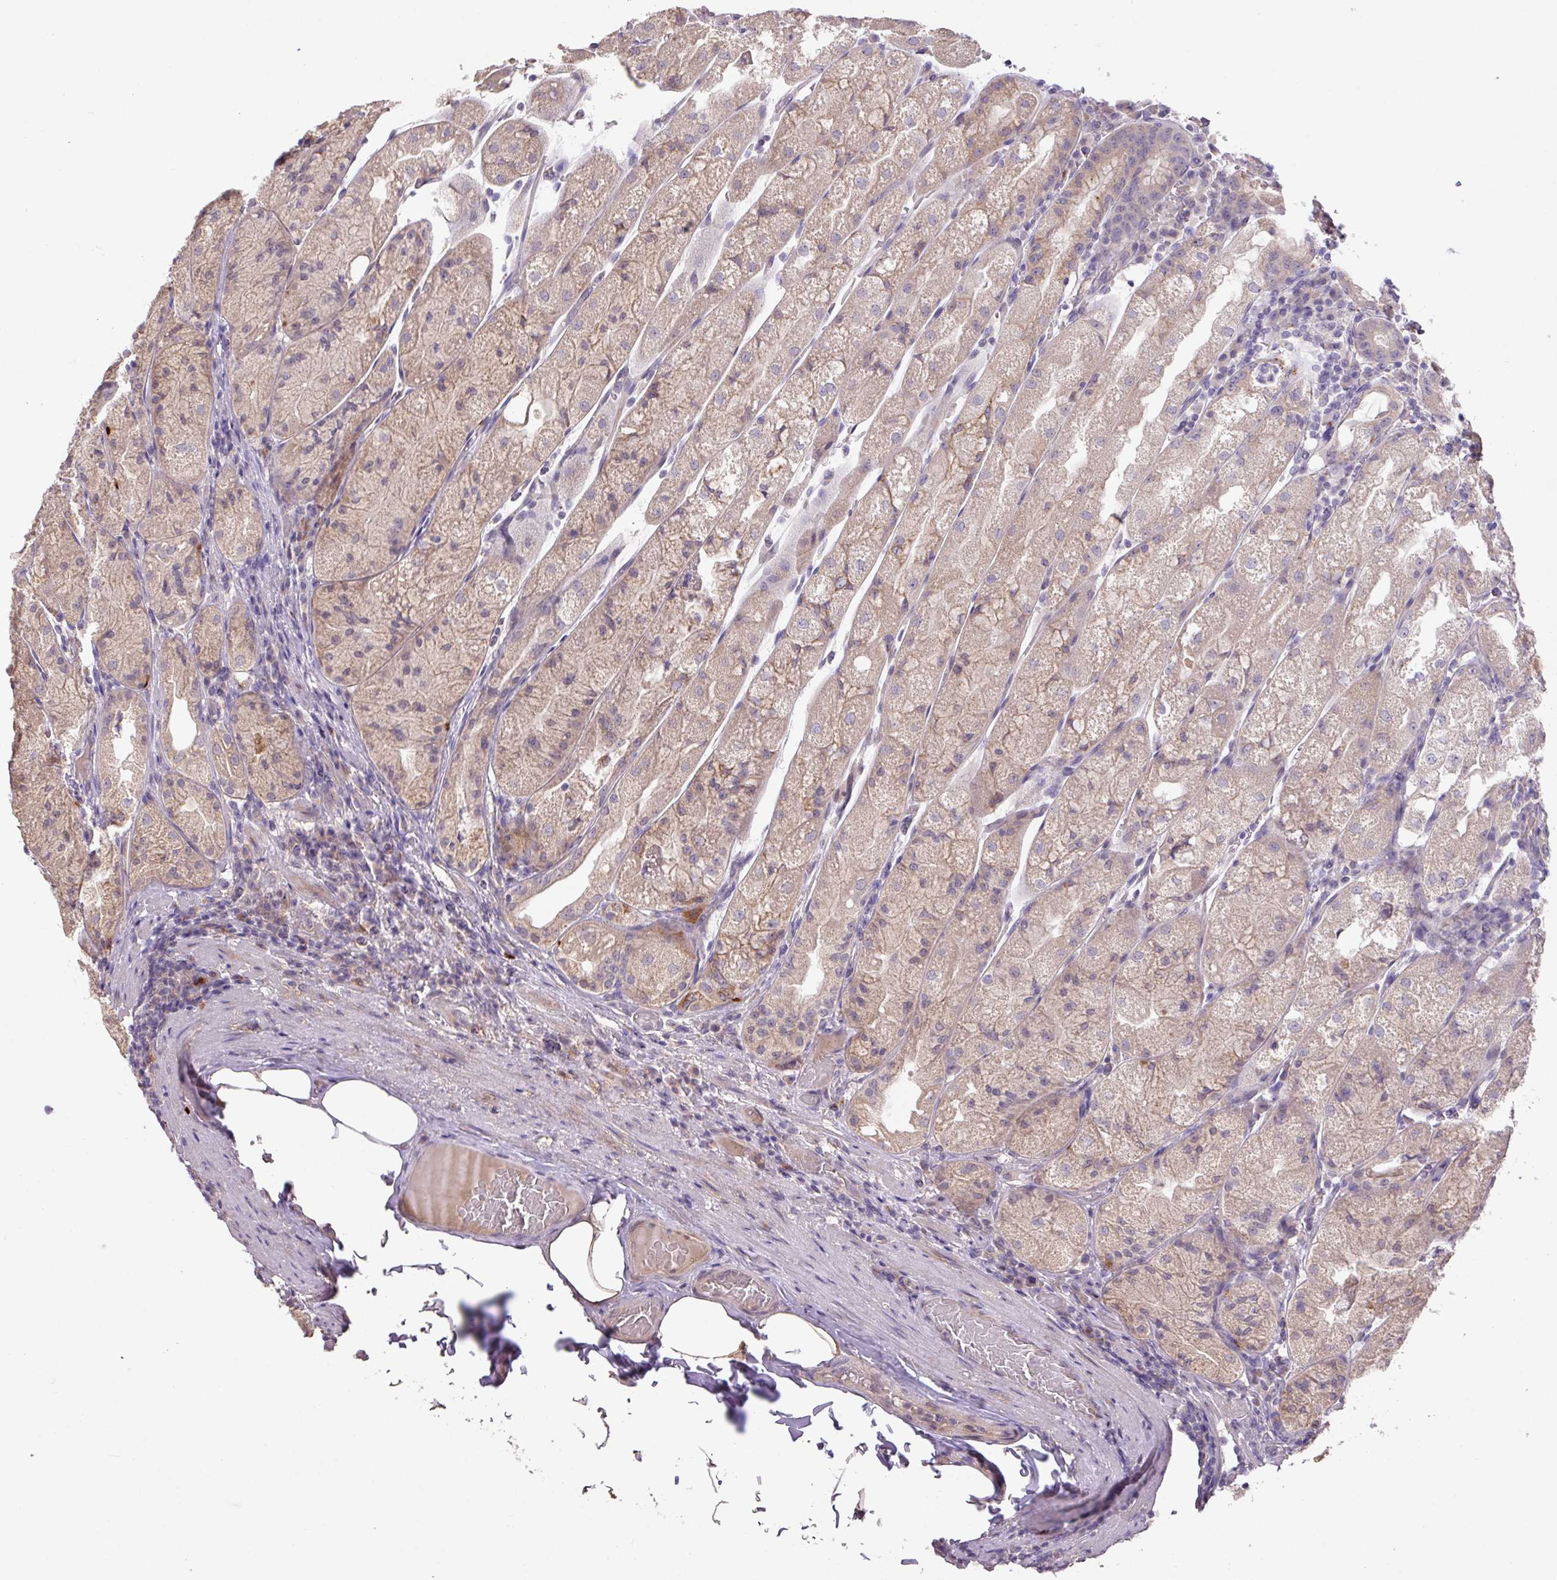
{"staining": {"intensity": "moderate", "quantity": "25%-75%", "location": "cytoplasmic/membranous"}, "tissue": "stomach", "cell_type": "Glandular cells", "image_type": "normal", "snomed": [{"axis": "morphology", "description": "Normal tissue, NOS"}, {"axis": "topography", "description": "Stomach, upper"}], "caption": "Protein analysis of normal stomach demonstrates moderate cytoplasmic/membranous staining in about 25%-75% of glandular cells.", "gene": "PRADC1", "patient": {"sex": "male", "age": 52}}